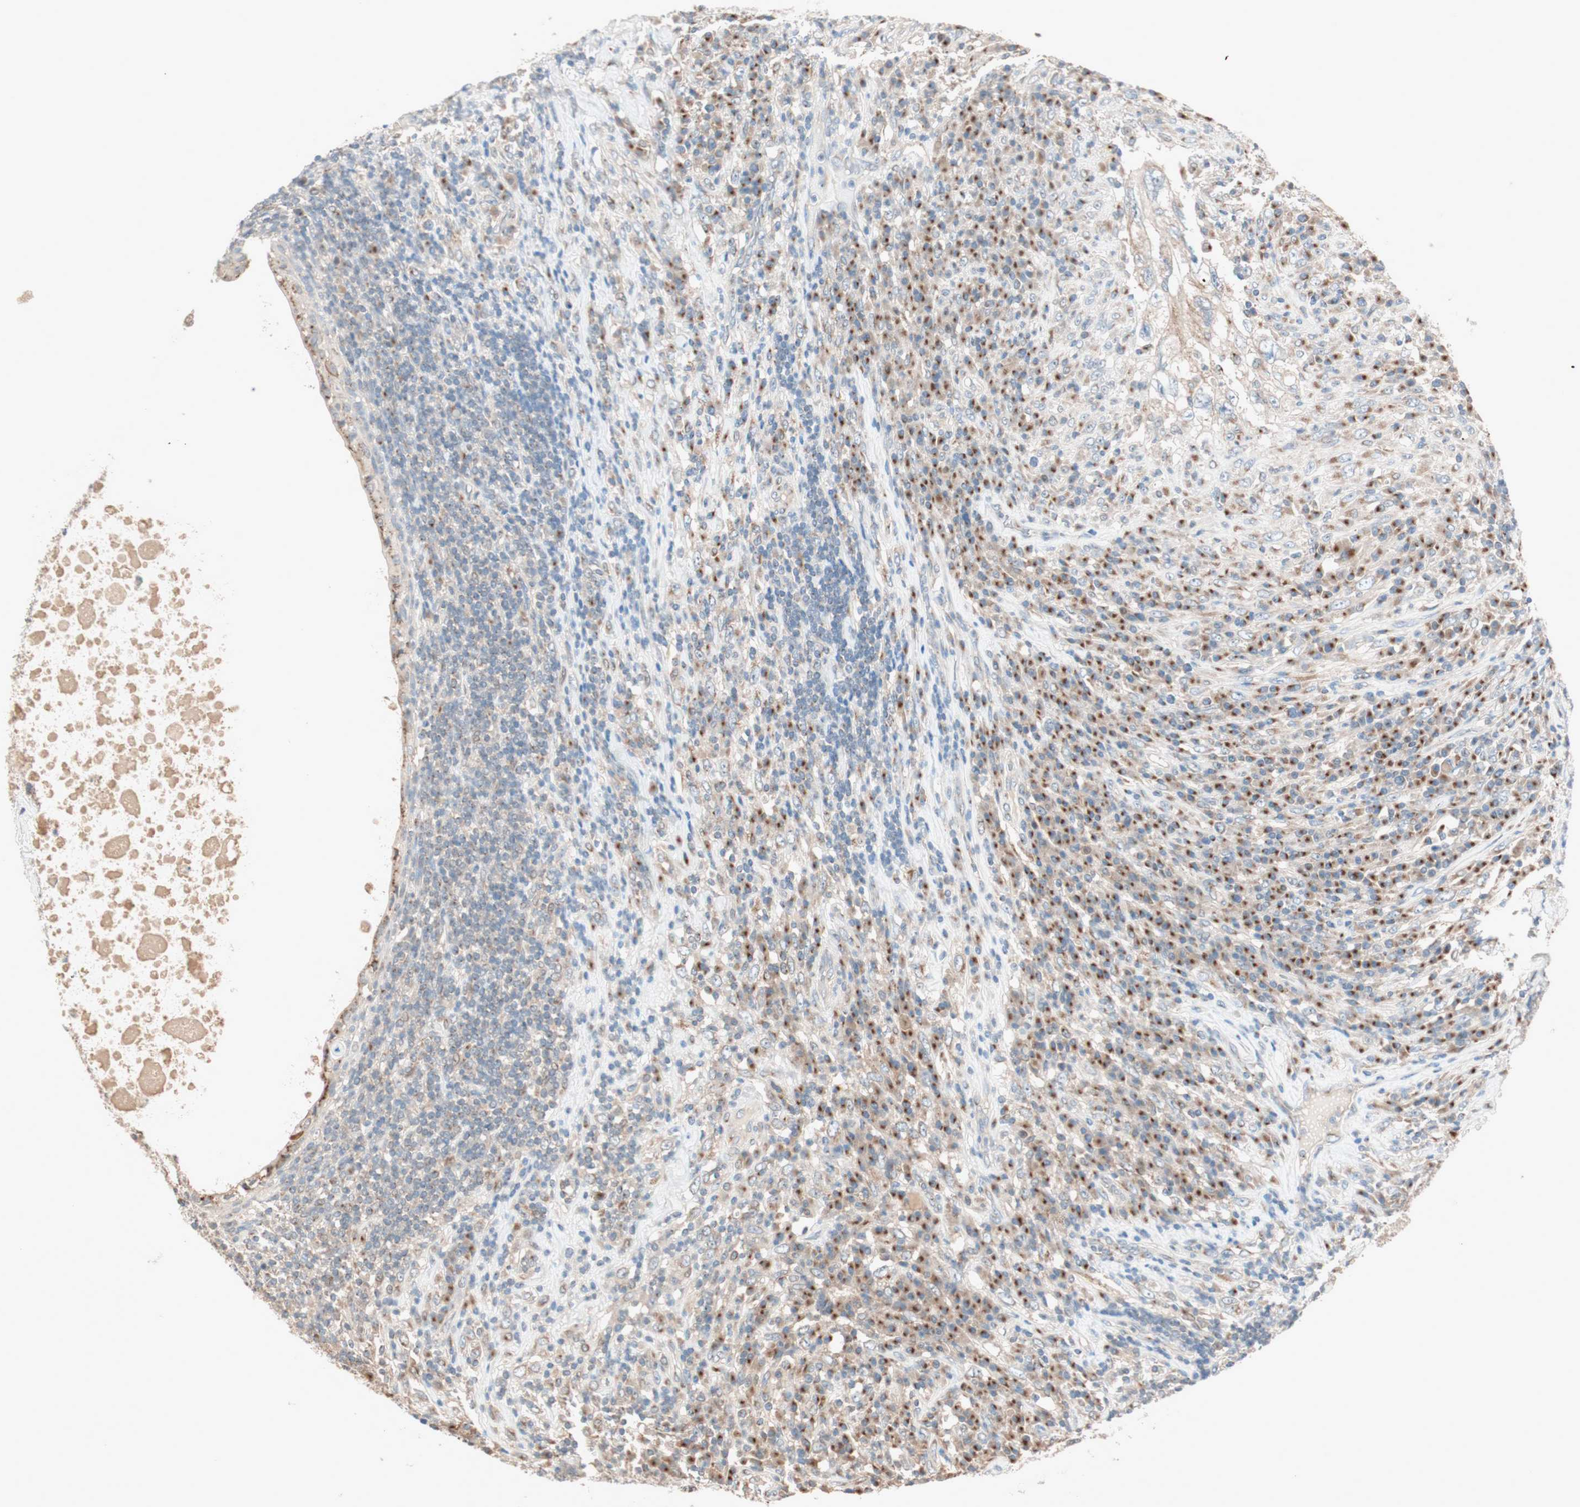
{"staining": {"intensity": "strong", "quantity": "25%-75%", "location": "cytoplasmic/membranous"}, "tissue": "testis cancer", "cell_type": "Tumor cells", "image_type": "cancer", "snomed": [{"axis": "morphology", "description": "Necrosis, NOS"}, {"axis": "morphology", "description": "Carcinoma, Embryonal, NOS"}, {"axis": "topography", "description": "Testis"}], "caption": "Tumor cells exhibit high levels of strong cytoplasmic/membranous positivity in about 25%-75% of cells in testis cancer.", "gene": "SEC16A", "patient": {"sex": "male", "age": 19}}